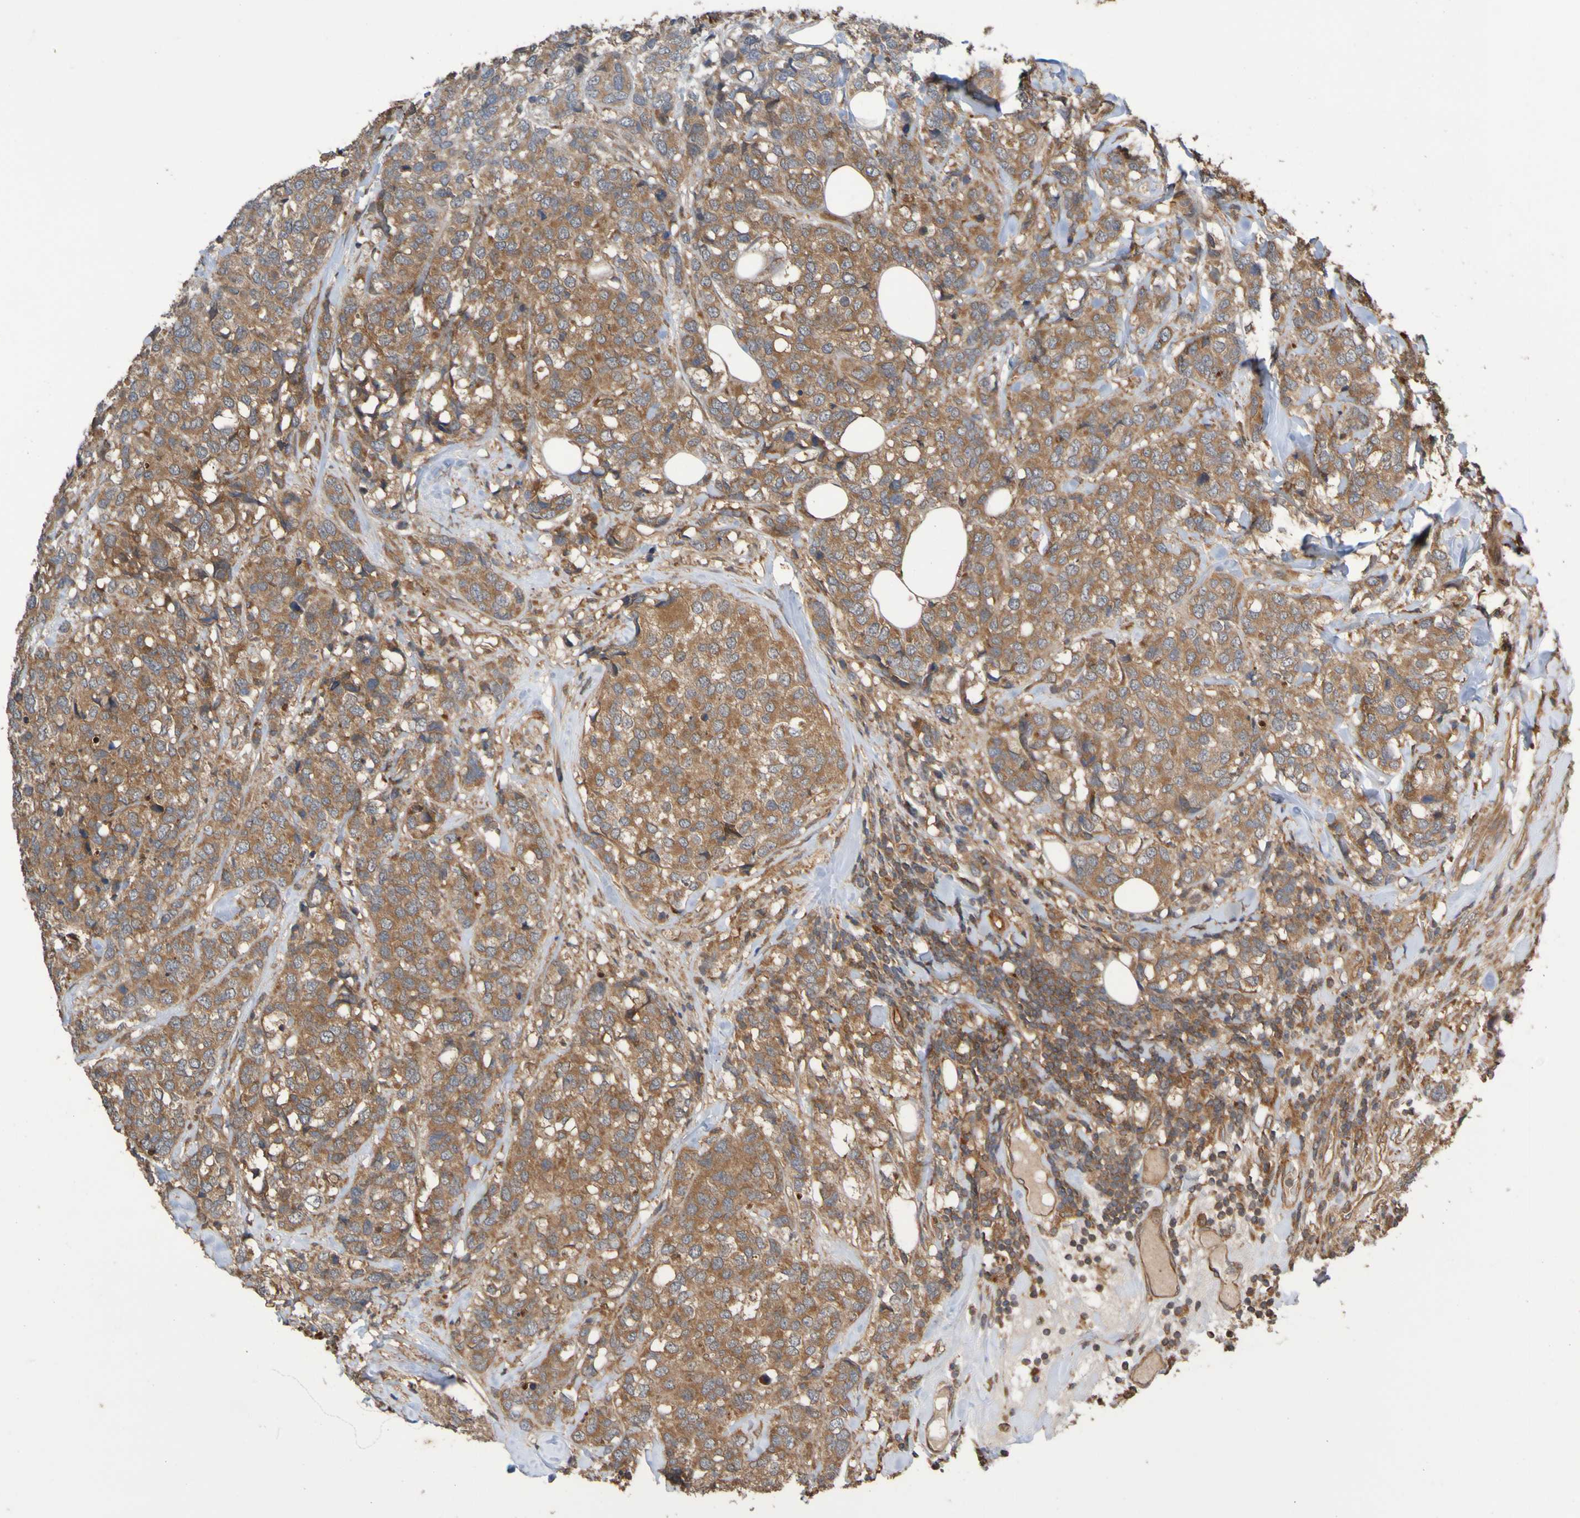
{"staining": {"intensity": "moderate", "quantity": ">75%", "location": "cytoplasmic/membranous"}, "tissue": "breast cancer", "cell_type": "Tumor cells", "image_type": "cancer", "snomed": [{"axis": "morphology", "description": "Lobular carcinoma"}, {"axis": "topography", "description": "Breast"}], "caption": "Brown immunohistochemical staining in human breast lobular carcinoma reveals moderate cytoplasmic/membranous expression in approximately >75% of tumor cells.", "gene": "UCN", "patient": {"sex": "female", "age": 59}}